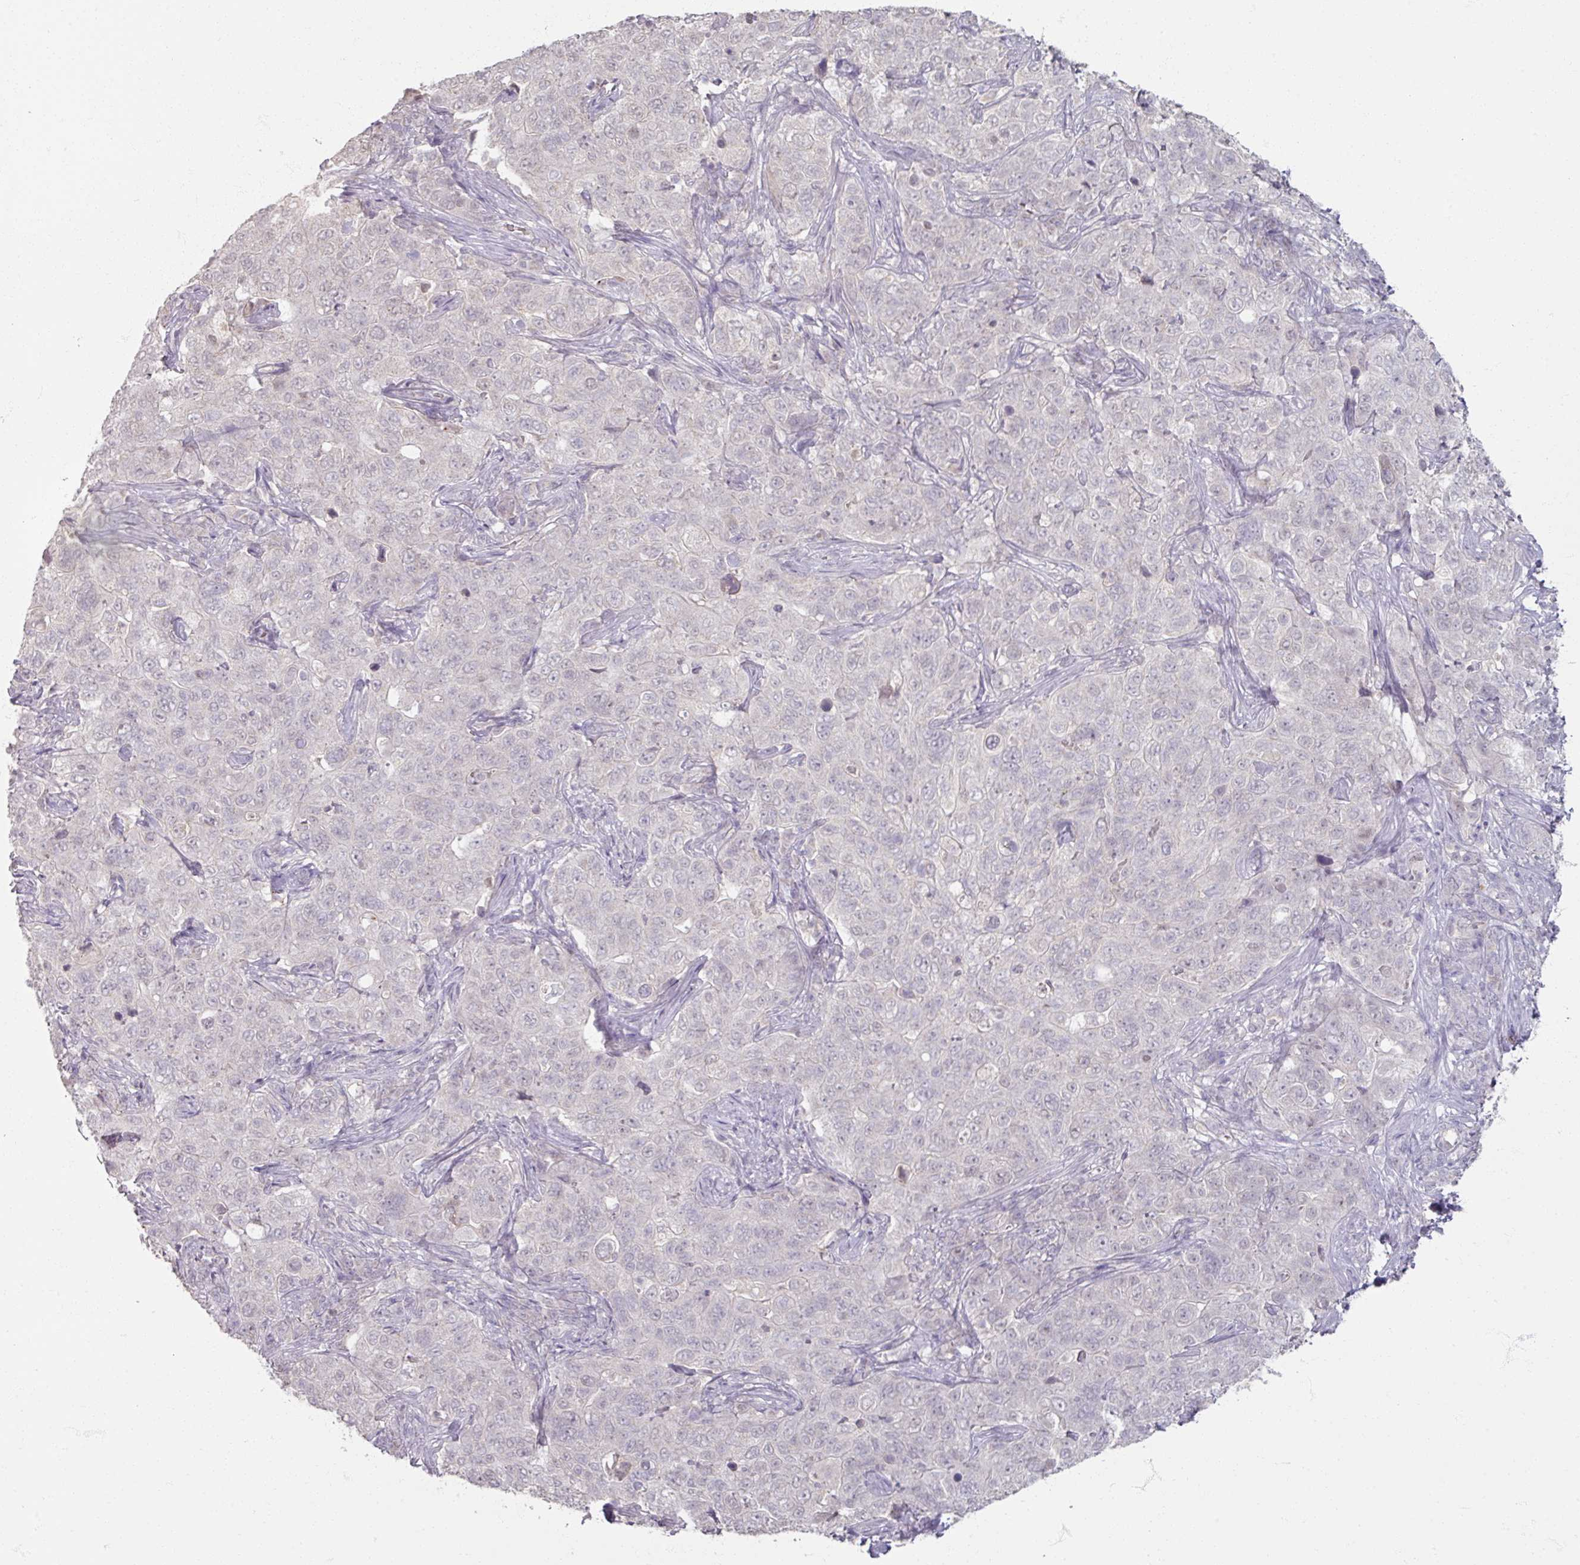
{"staining": {"intensity": "negative", "quantity": "none", "location": "none"}, "tissue": "pancreatic cancer", "cell_type": "Tumor cells", "image_type": "cancer", "snomed": [{"axis": "morphology", "description": "Adenocarcinoma, NOS"}, {"axis": "topography", "description": "Pancreas"}], "caption": "This is an immunohistochemistry histopathology image of adenocarcinoma (pancreatic). There is no positivity in tumor cells.", "gene": "SOX11", "patient": {"sex": "male", "age": 68}}